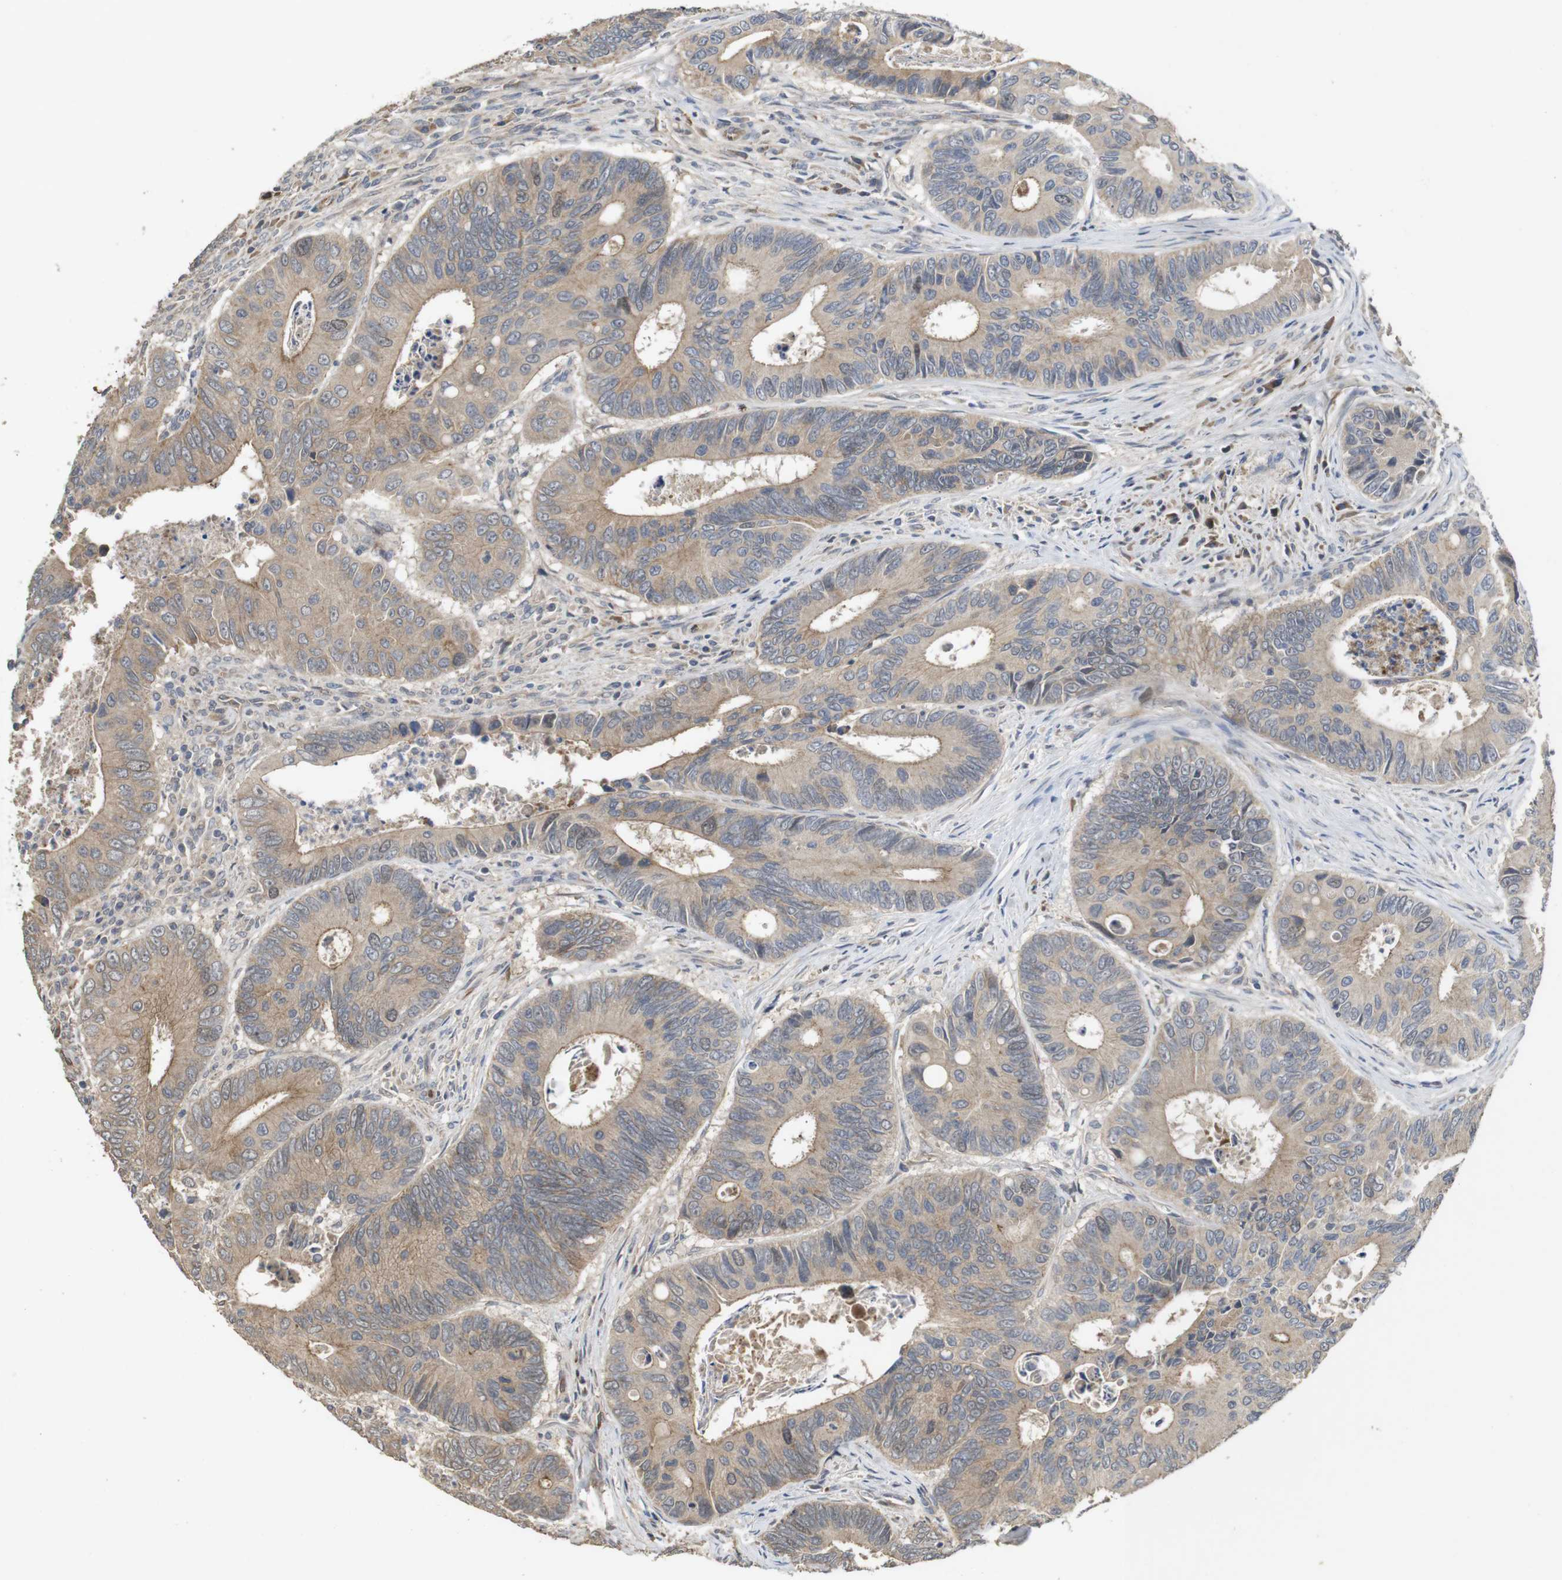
{"staining": {"intensity": "weak", "quantity": ">75%", "location": "cytoplasmic/membranous,nuclear"}, "tissue": "colorectal cancer", "cell_type": "Tumor cells", "image_type": "cancer", "snomed": [{"axis": "morphology", "description": "Inflammation, NOS"}, {"axis": "morphology", "description": "Adenocarcinoma, NOS"}, {"axis": "topography", "description": "Colon"}], "caption": "Tumor cells exhibit low levels of weak cytoplasmic/membranous and nuclear staining in about >75% of cells in colorectal cancer (adenocarcinoma). The staining was performed using DAB, with brown indicating positive protein expression. Nuclei are stained blue with hematoxylin.", "gene": "PCDHB10", "patient": {"sex": "male", "age": 72}}